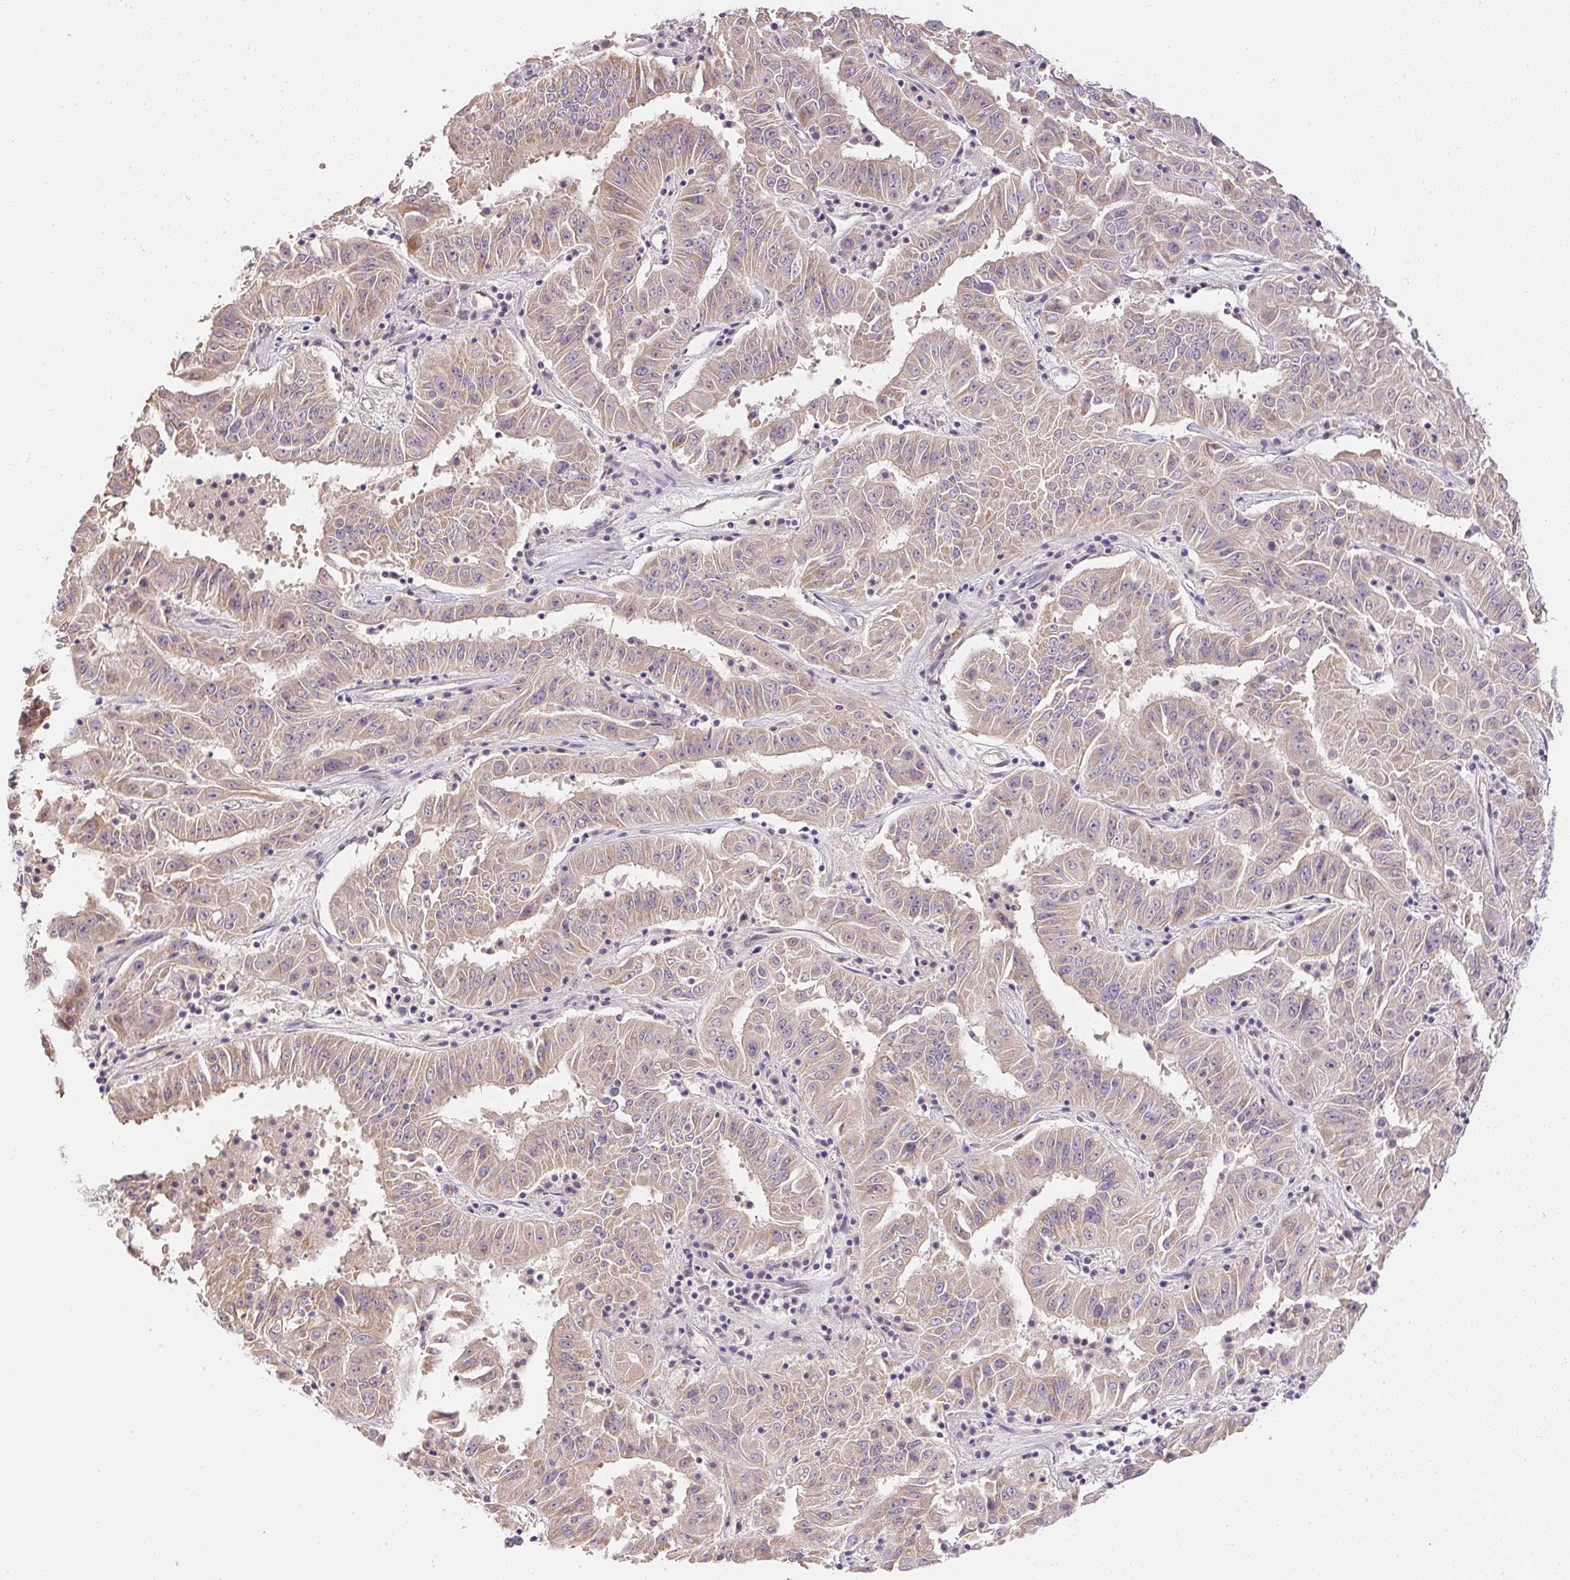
{"staining": {"intensity": "weak", "quantity": "25%-75%", "location": "cytoplasmic/membranous"}, "tissue": "pancreatic cancer", "cell_type": "Tumor cells", "image_type": "cancer", "snomed": [{"axis": "morphology", "description": "Adenocarcinoma, NOS"}, {"axis": "topography", "description": "Pancreas"}], "caption": "Immunohistochemistry of pancreatic cancer displays low levels of weak cytoplasmic/membranous expression in about 25%-75% of tumor cells.", "gene": "TTC23L", "patient": {"sex": "male", "age": 63}}